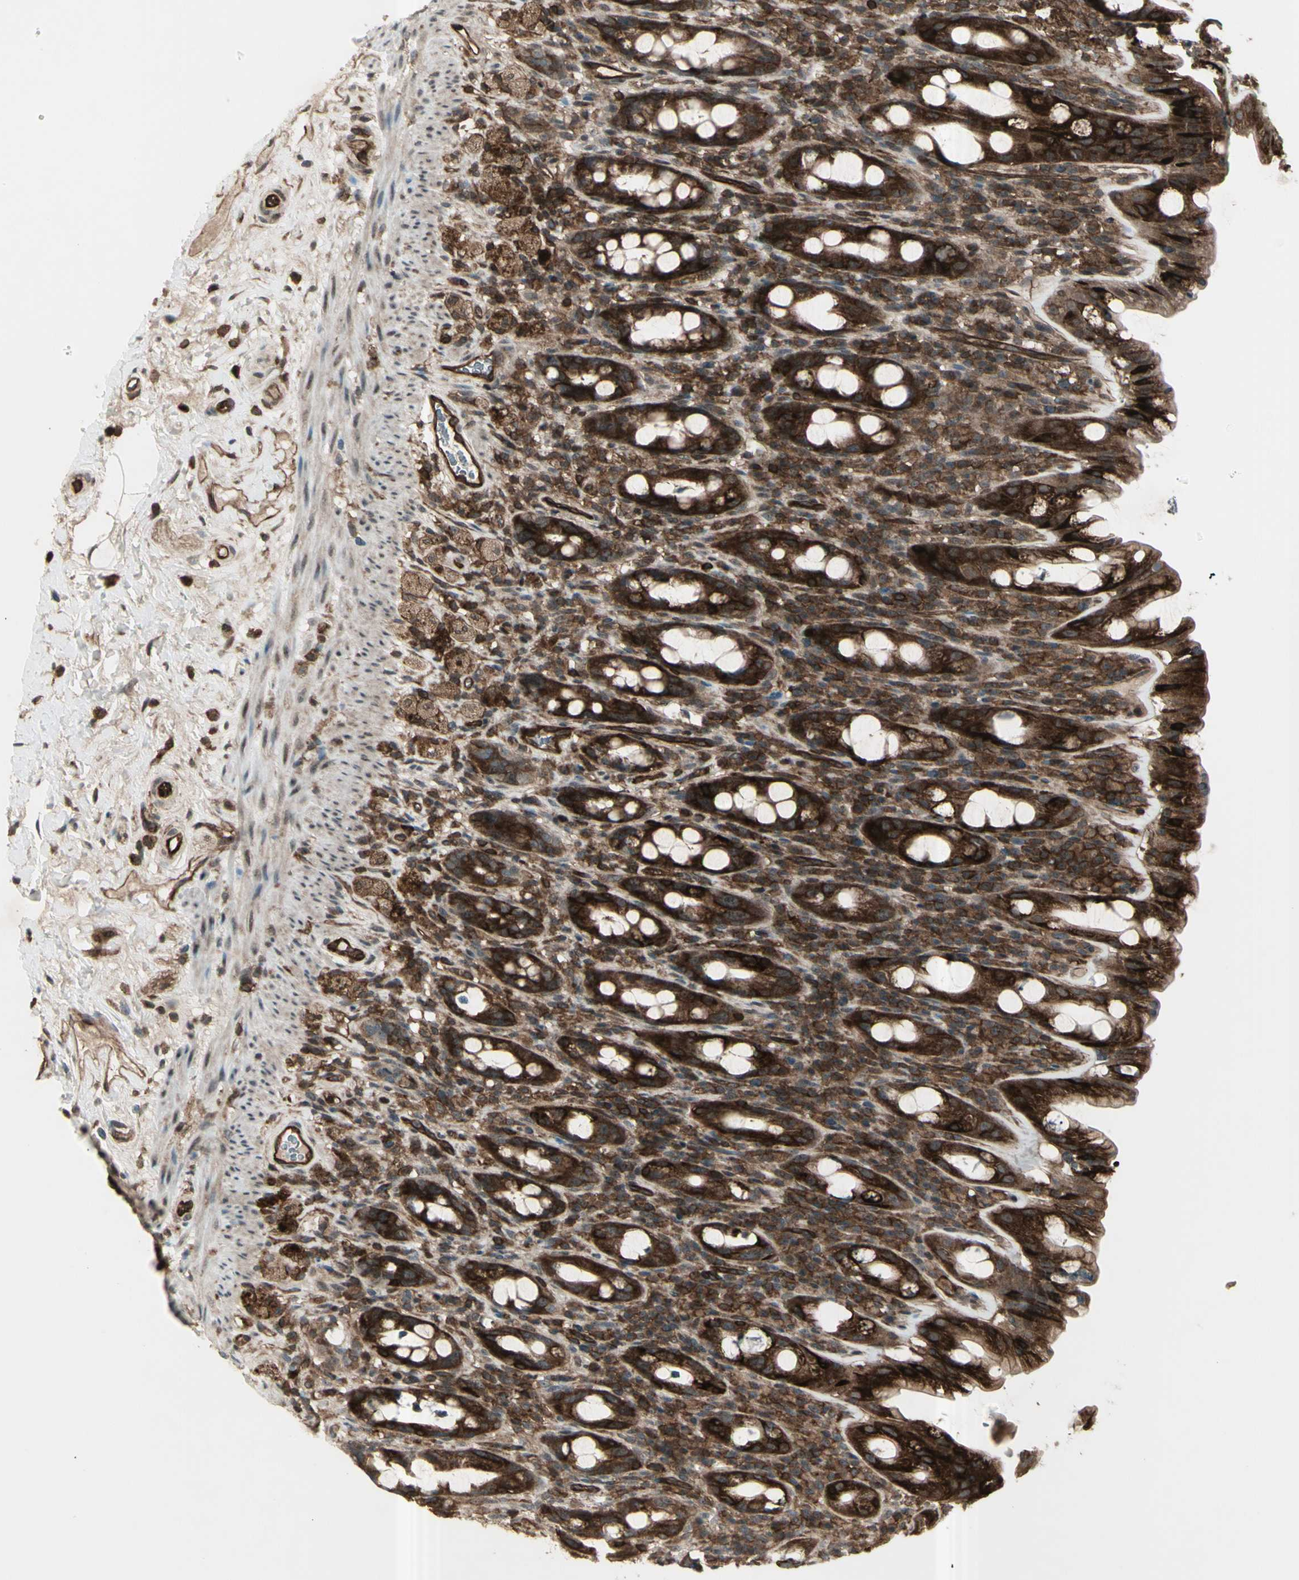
{"staining": {"intensity": "strong", "quantity": ">75%", "location": "cytoplasmic/membranous"}, "tissue": "rectum", "cell_type": "Glandular cells", "image_type": "normal", "snomed": [{"axis": "morphology", "description": "Normal tissue, NOS"}, {"axis": "topography", "description": "Rectum"}], "caption": "Strong cytoplasmic/membranous positivity is seen in approximately >75% of glandular cells in unremarkable rectum. (DAB IHC with brightfield microscopy, high magnification).", "gene": "FXYD5", "patient": {"sex": "male", "age": 44}}